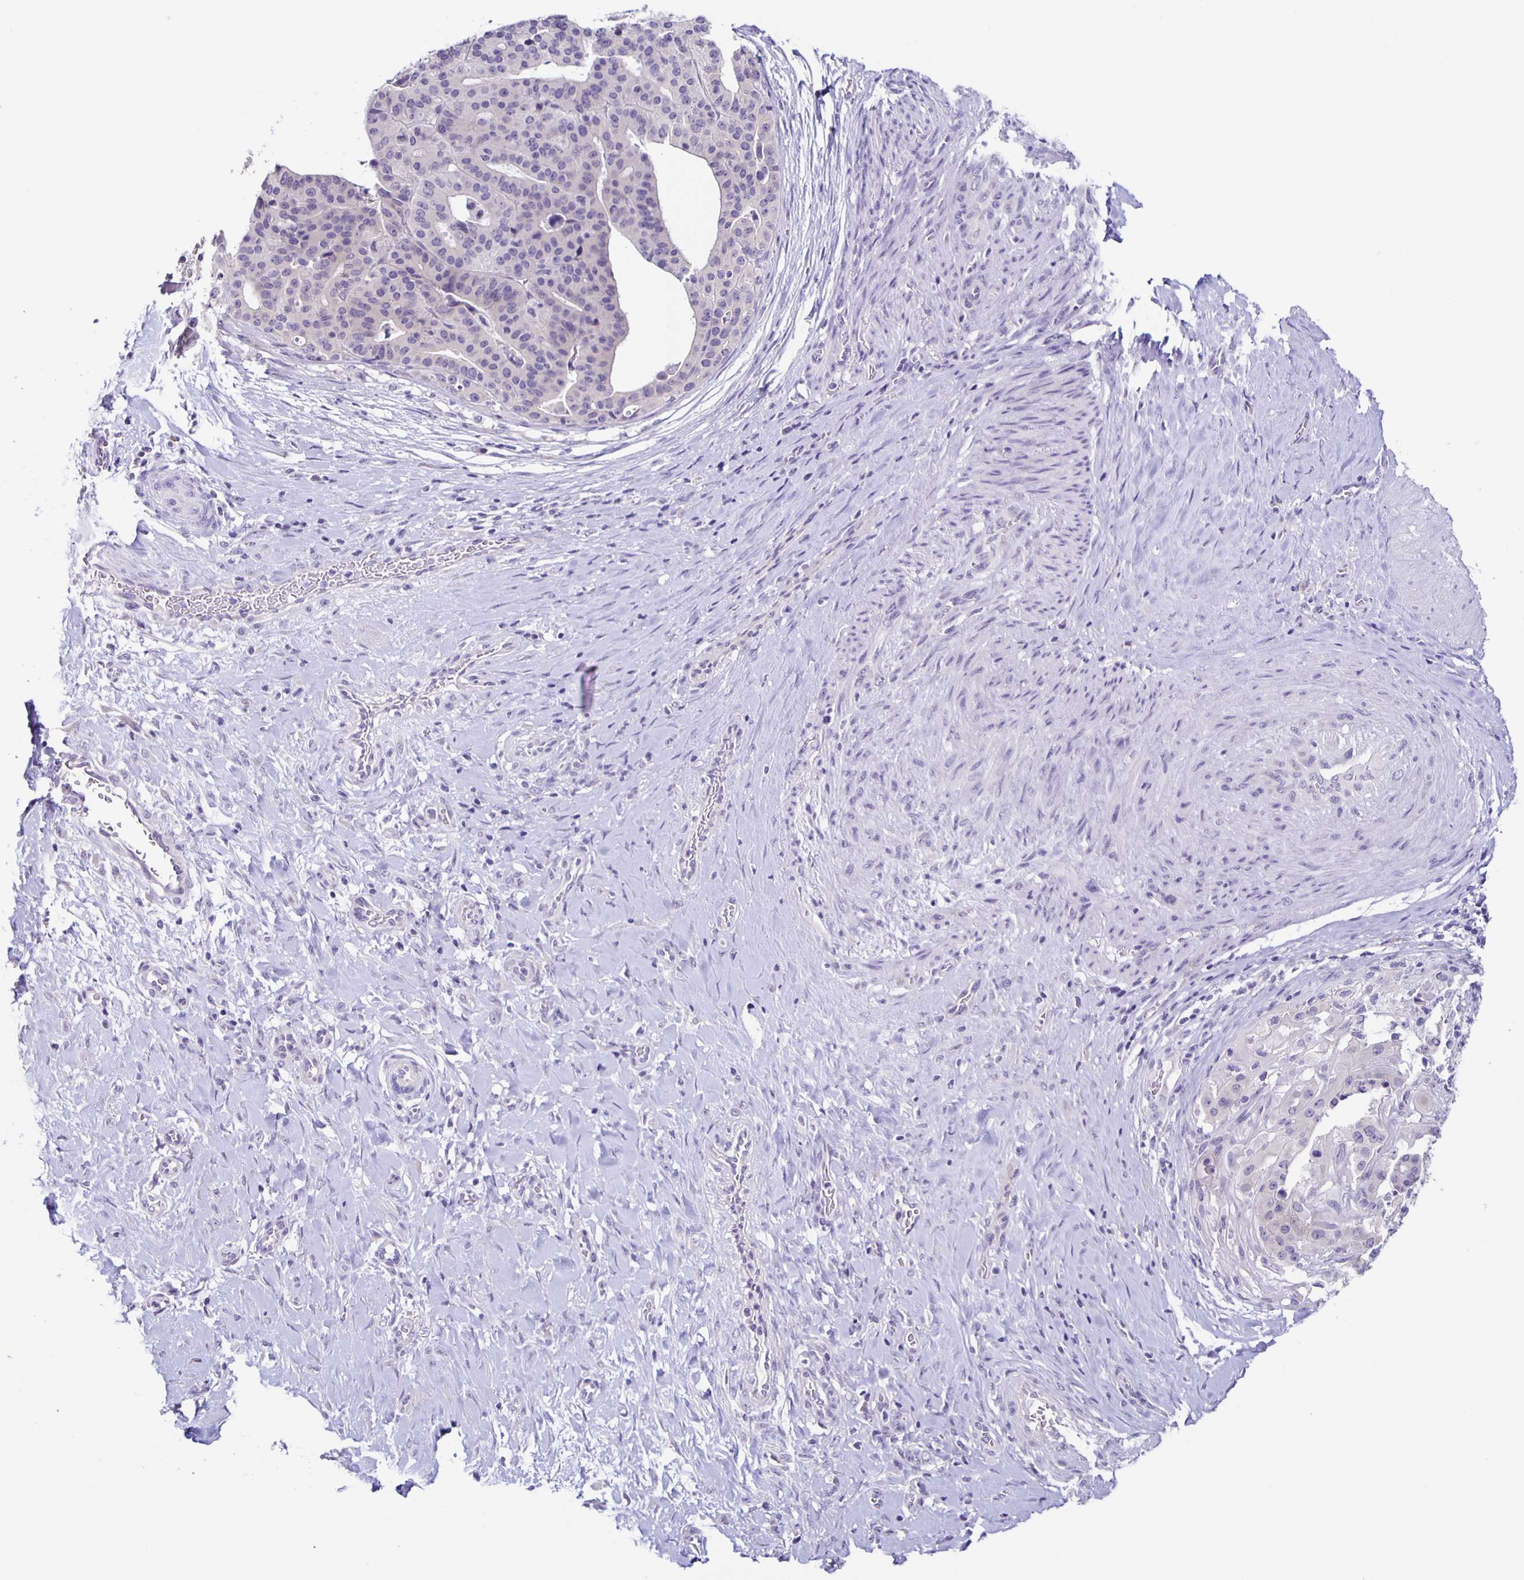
{"staining": {"intensity": "negative", "quantity": "none", "location": "none"}, "tissue": "stomach cancer", "cell_type": "Tumor cells", "image_type": "cancer", "snomed": [{"axis": "morphology", "description": "Adenocarcinoma, NOS"}, {"axis": "topography", "description": "Stomach"}], "caption": "The histopathology image exhibits no significant staining in tumor cells of stomach cancer.", "gene": "SLC12A3", "patient": {"sex": "male", "age": 48}}